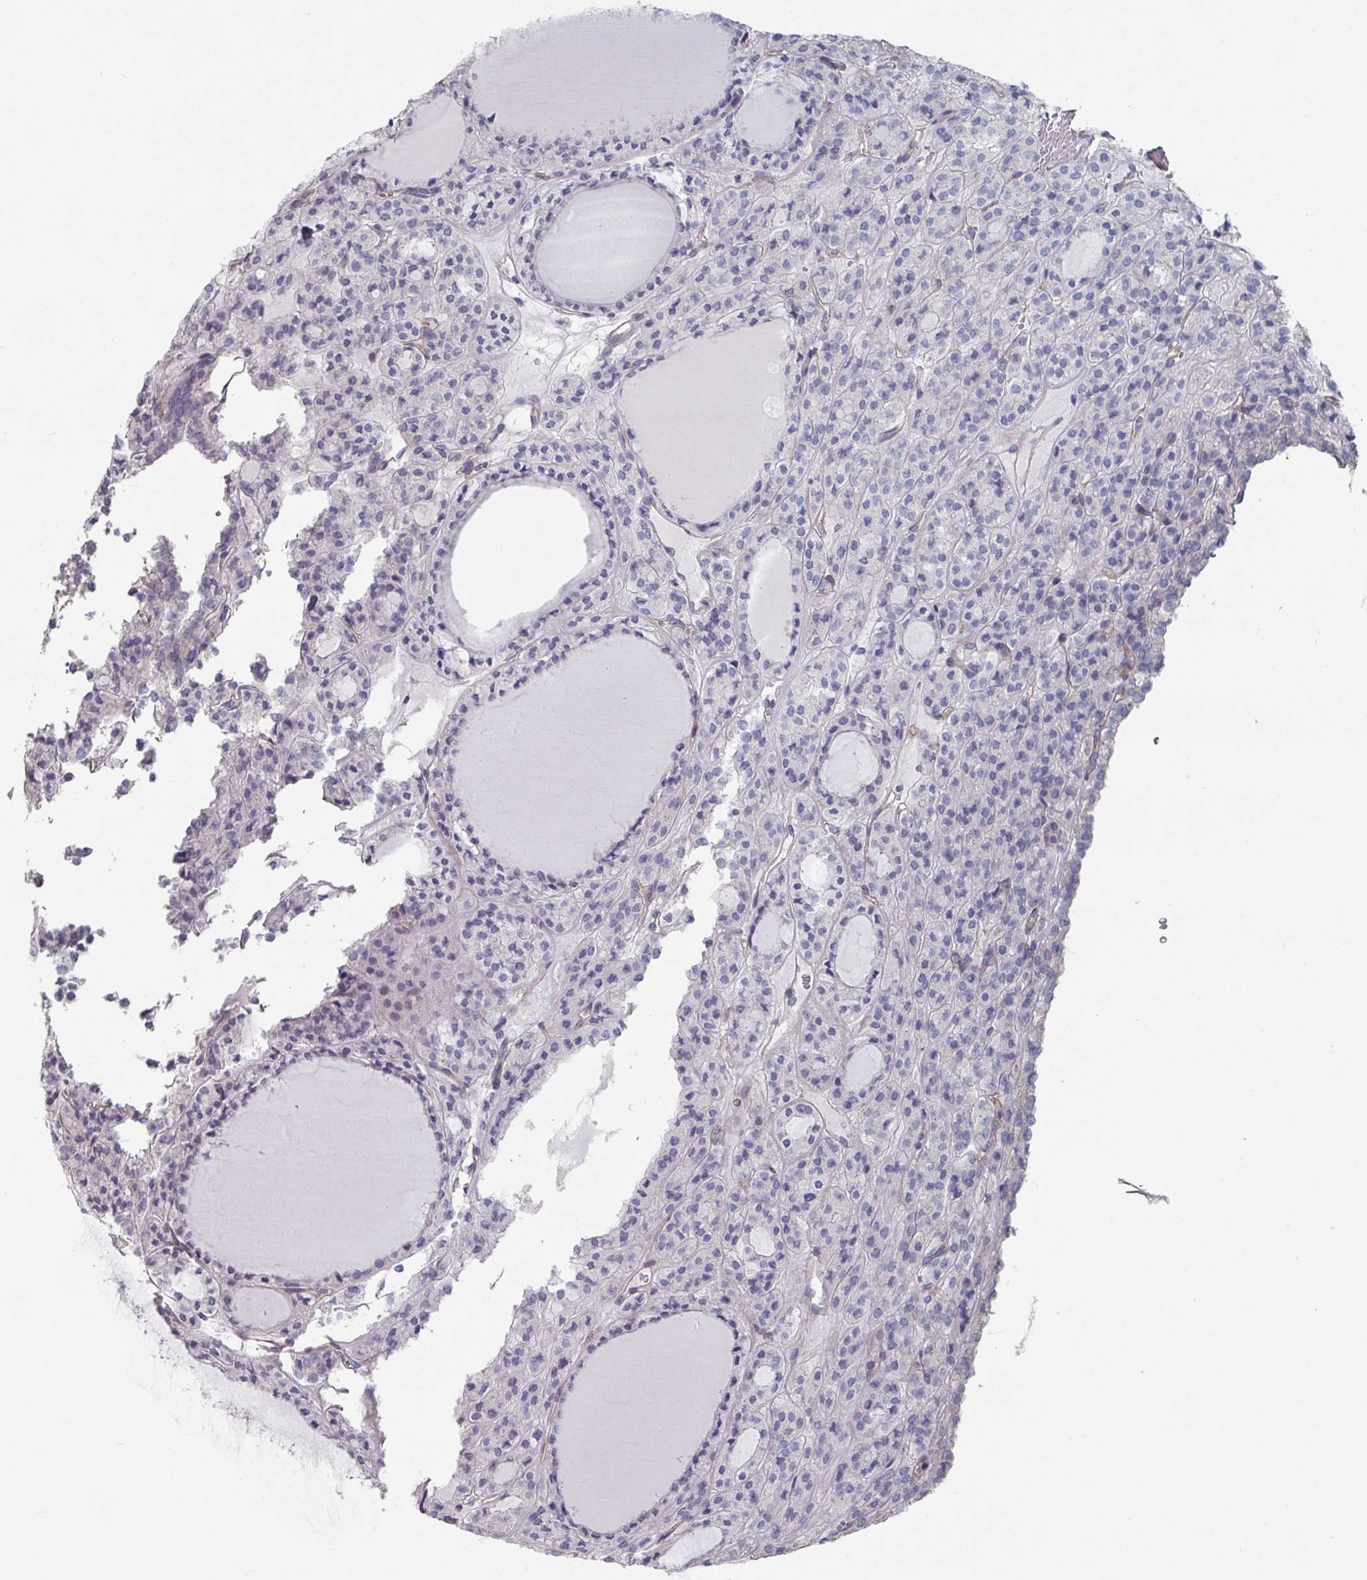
{"staining": {"intensity": "negative", "quantity": "none", "location": "none"}, "tissue": "thyroid cancer", "cell_type": "Tumor cells", "image_type": "cancer", "snomed": [{"axis": "morphology", "description": "Follicular adenoma carcinoma, NOS"}, {"axis": "topography", "description": "Thyroid gland"}], "caption": "Micrograph shows no protein positivity in tumor cells of thyroid cancer tissue.", "gene": "EFL1", "patient": {"sex": "female", "age": 63}}